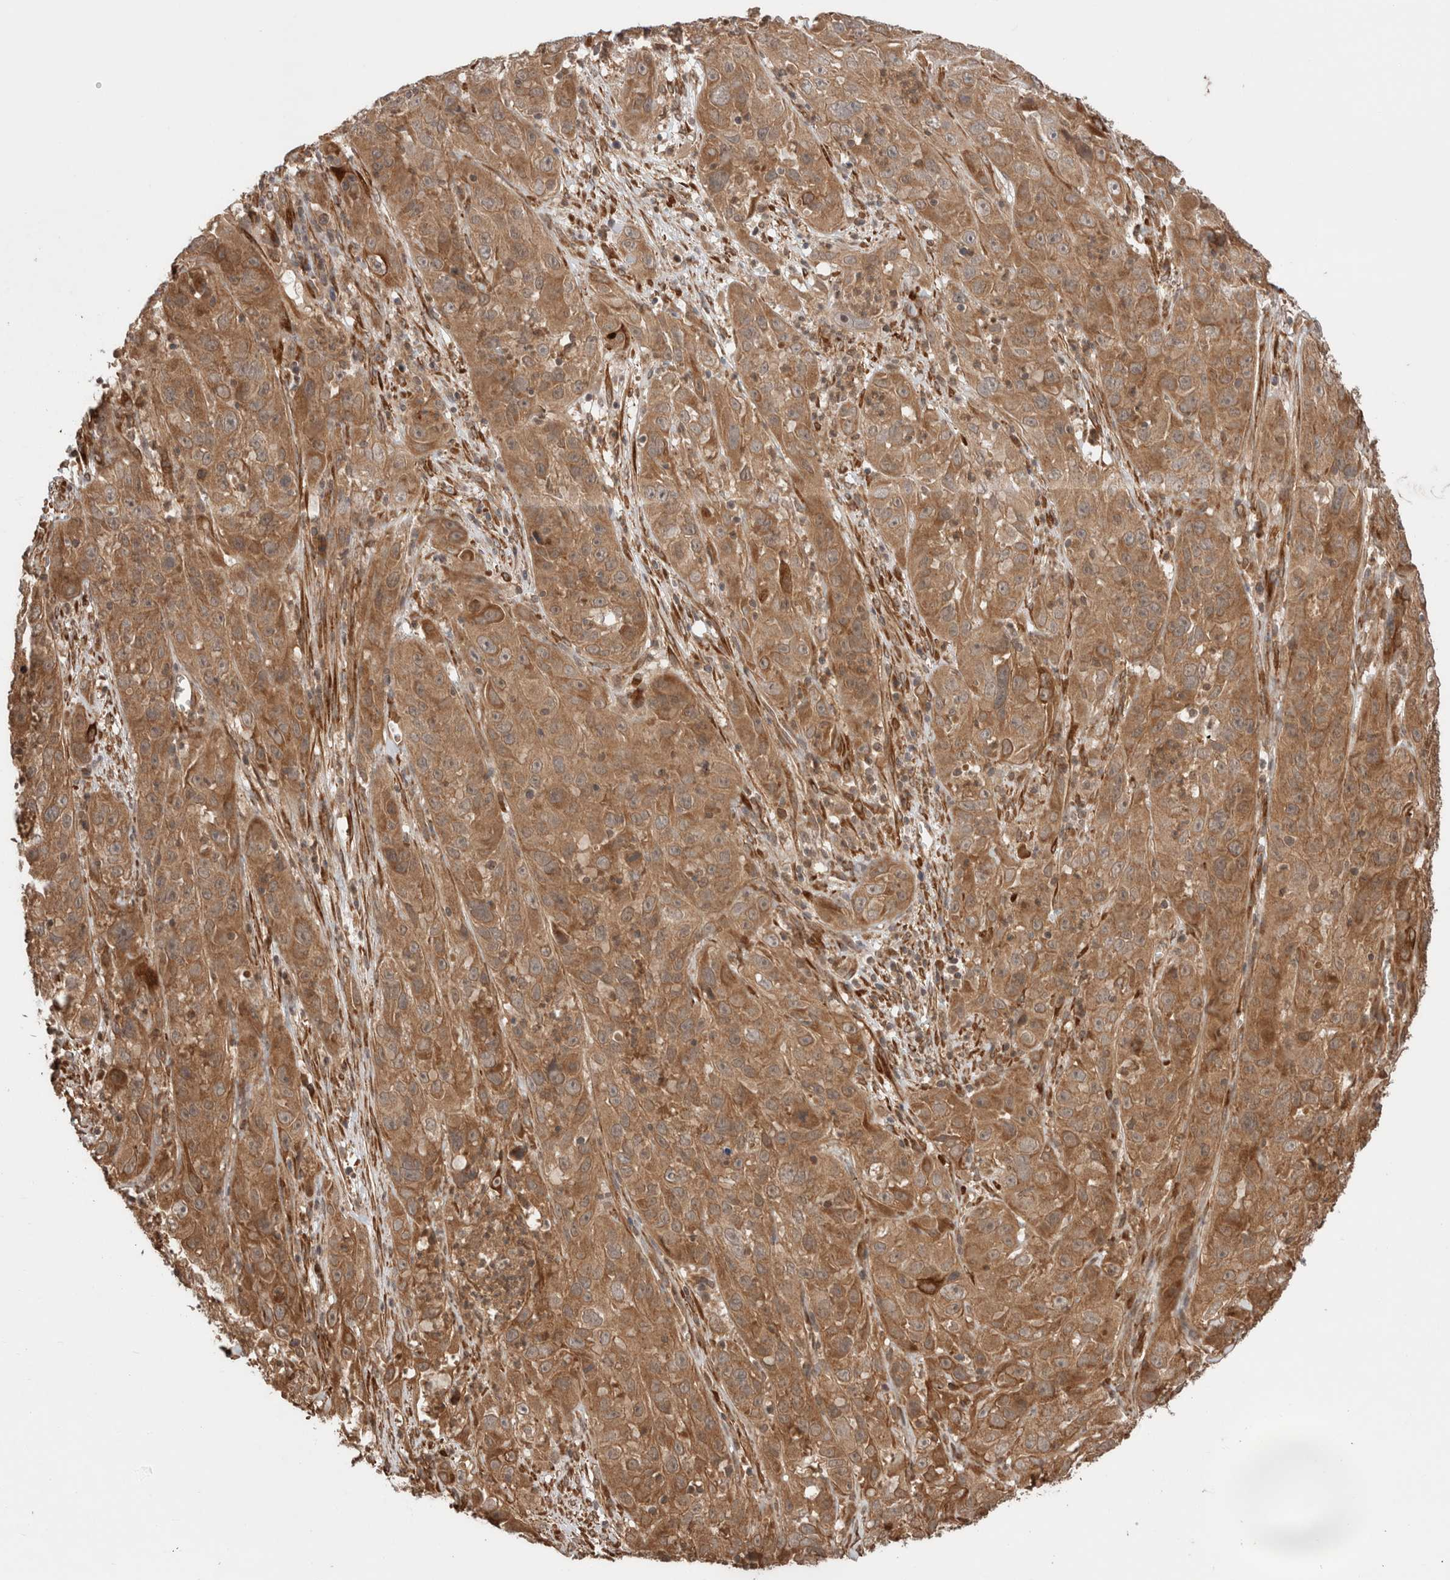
{"staining": {"intensity": "moderate", "quantity": ">75%", "location": "cytoplasmic/membranous"}, "tissue": "cervical cancer", "cell_type": "Tumor cells", "image_type": "cancer", "snomed": [{"axis": "morphology", "description": "Squamous cell carcinoma, NOS"}, {"axis": "topography", "description": "Cervix"}], "caption": "High-power microscopy captured an immunohistochemistry (IHC) micrograph of cervical squamous cell carcinoma, revealing moderate cytoplasmic/membranous staining in about >75% of tumor cells. (DAB = brown stain, brightfield microscopy at high magnification).", "gene": "ZNF649", "patient": {"sex": "female", "age": 32}}